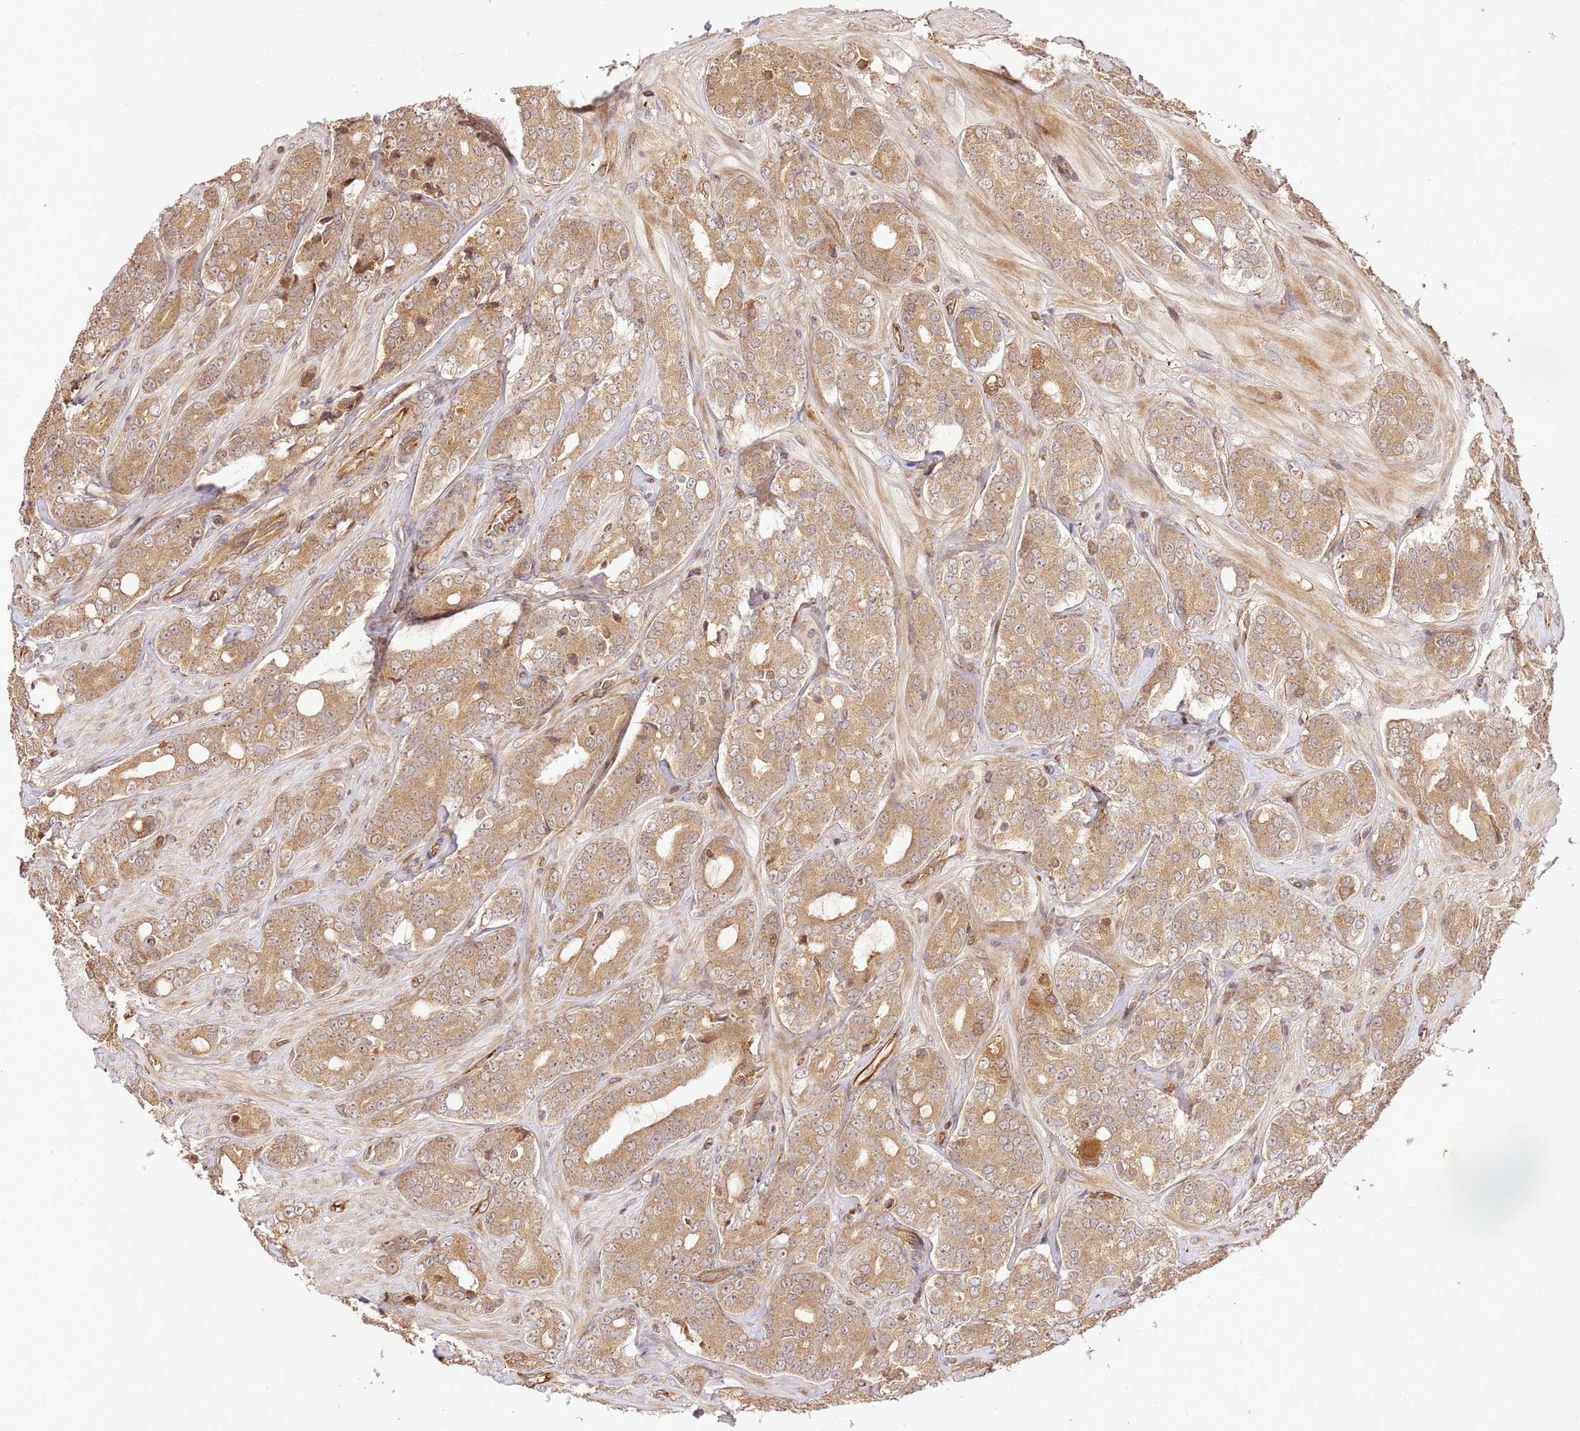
{"staining": {"intensity": "moderate", "quantity": ">75%", "location": "cytoplasmic/membranous"}, "tissue": "prostate cancer", "cell_type": "Tumor cells", "image_type": "cancer", "snomed": [{"axis": "morphology", "description": "Adenocarcinoma, High grade"}, {"axis": "topography", "description": "Prostate"}], "caption": "Human prostate cancer stained with a protein marker shows moderate staining in tumor cells.", "gene": "KATNAL2", "patient": {"sex": "male", "age": 62}}